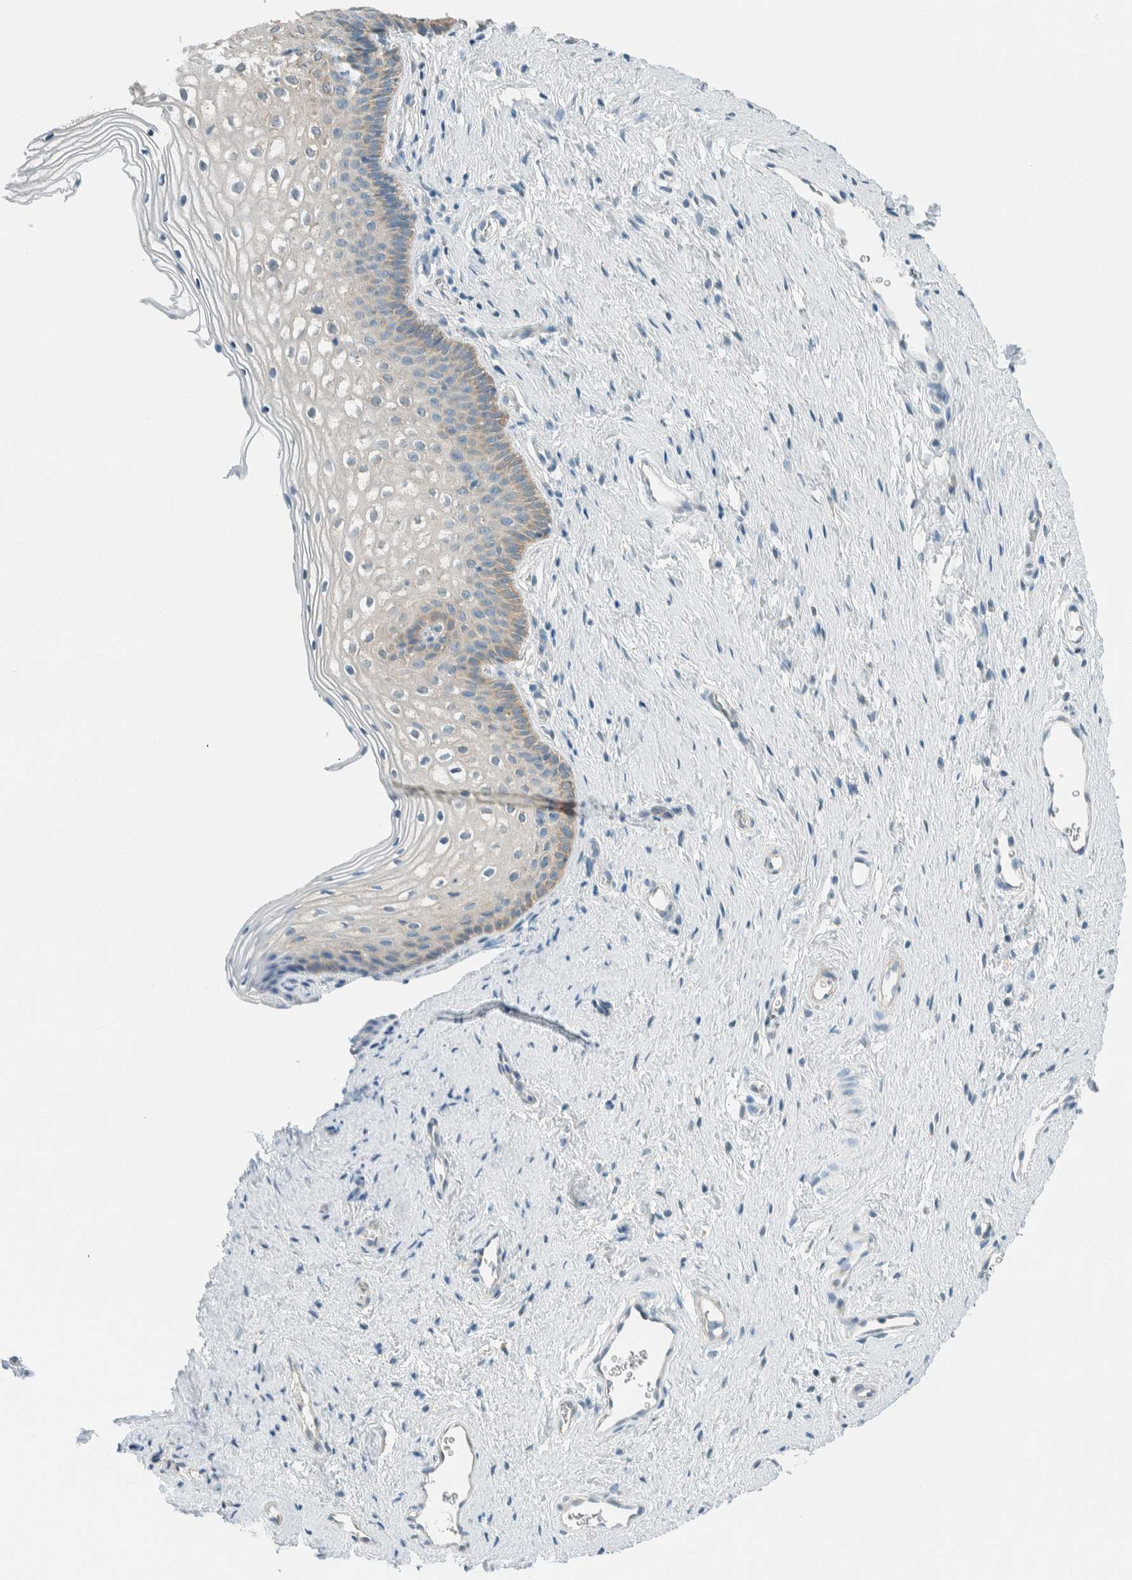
{"staining": {"intensity": "weak", "quantity": ">75%", "location": "cytoplasmic/membranous"}, "tissue": "cervix", "cell_type": "Glandular cells", "image_type": "normal", "snomed": [{"axis": "morphology", "description": "Normal tissue, NOS"}, {"axis": "topography", "description": "Cervix"}], "caption": "The histopathology image displays staining of normal cervix, revealing weak cytoplasmic/membranous protein expression (brown color) within glandular cells.", "gene": "ALDH7A1", "patient": {"sex": "female", "age": 27}}